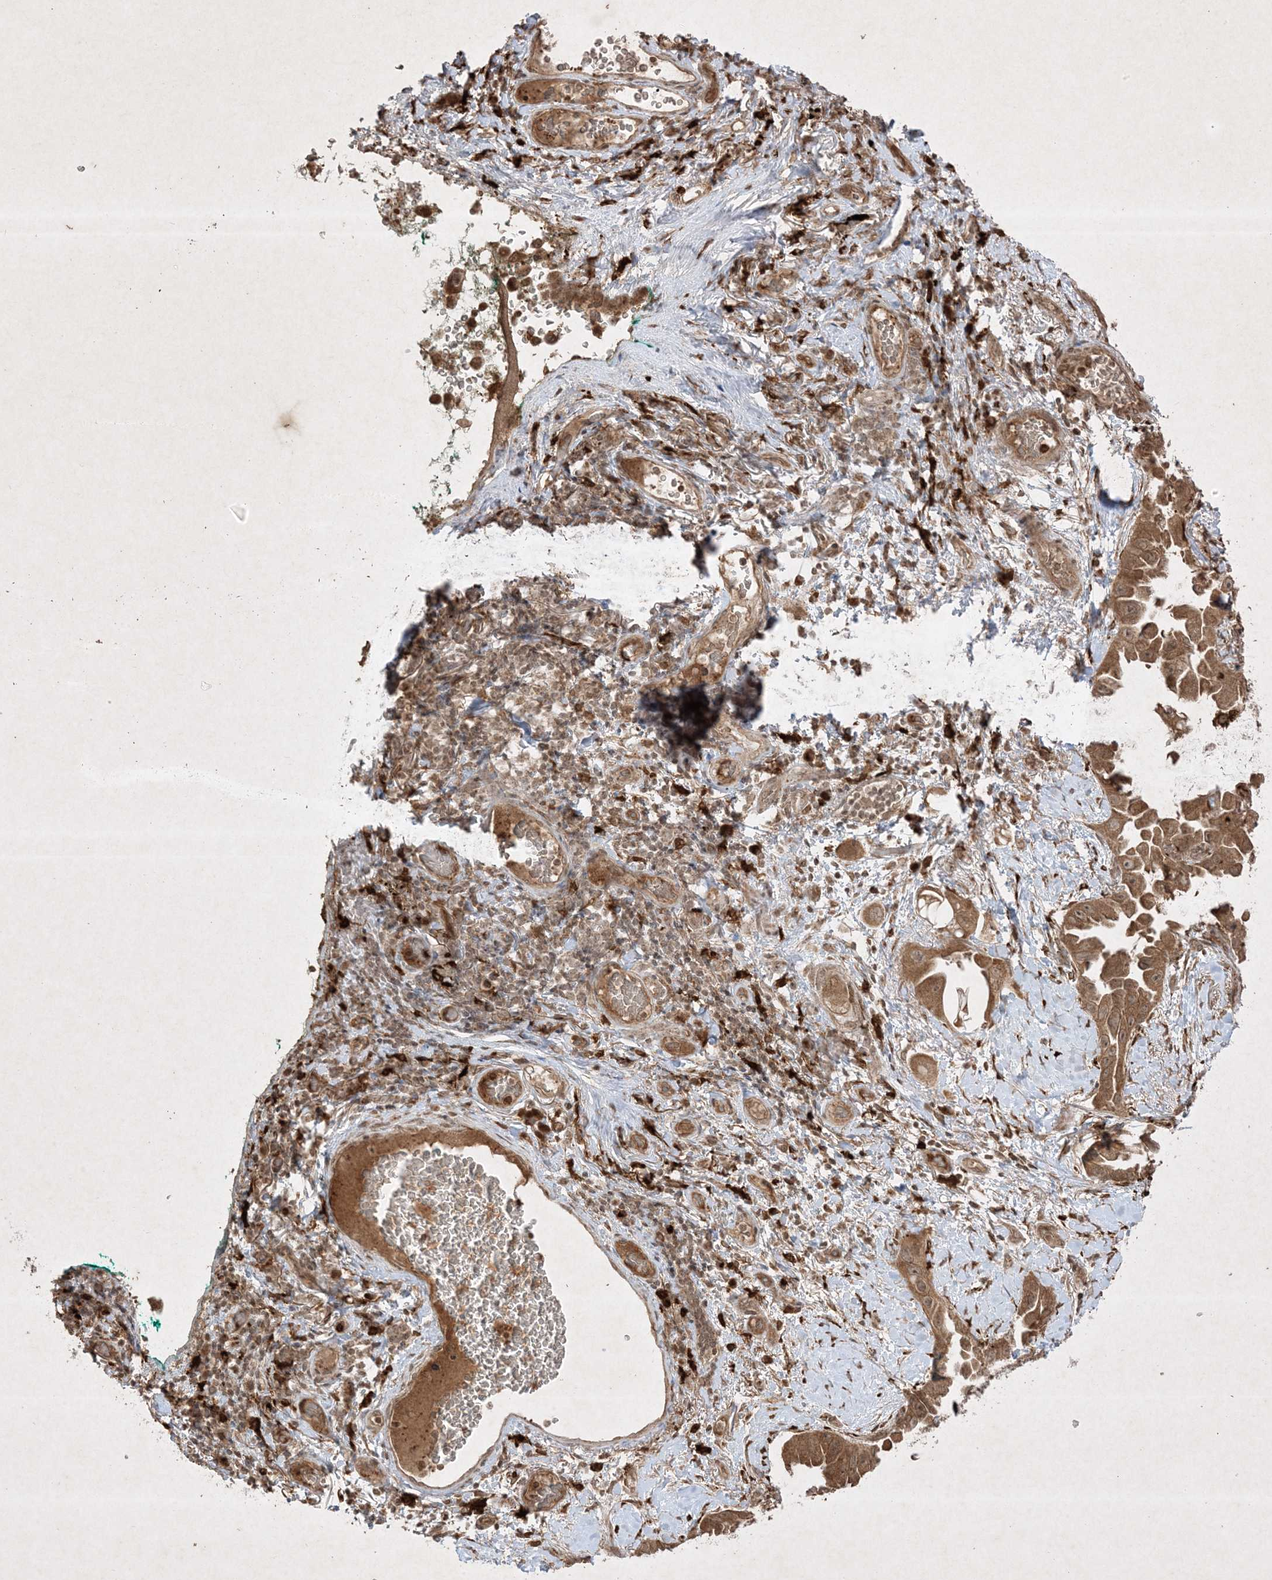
{"staining": {"intensity": "moderate", "quantity": ">75%", "location": "cytoplasmic/membranous,nuclear"}, "tissue": "lung cancer", "cell_type": "Tumor cells", "image_type": "cancer", "snomed": [{"axis": "morphology", "description": "Adenocarcinoma, NOS"}, {"axis": "topography", "description": "Lung"}], "caption": "Approximately >75% of tumor cells in lung cancer (adenocarcinoma) reveal moderate cytoplasmic/membranous and nuclear protein positivity as visualized by brown immunohistochemical staining.", "gene": "PTK6", "patient": {"sex": "female", "age": 67}}